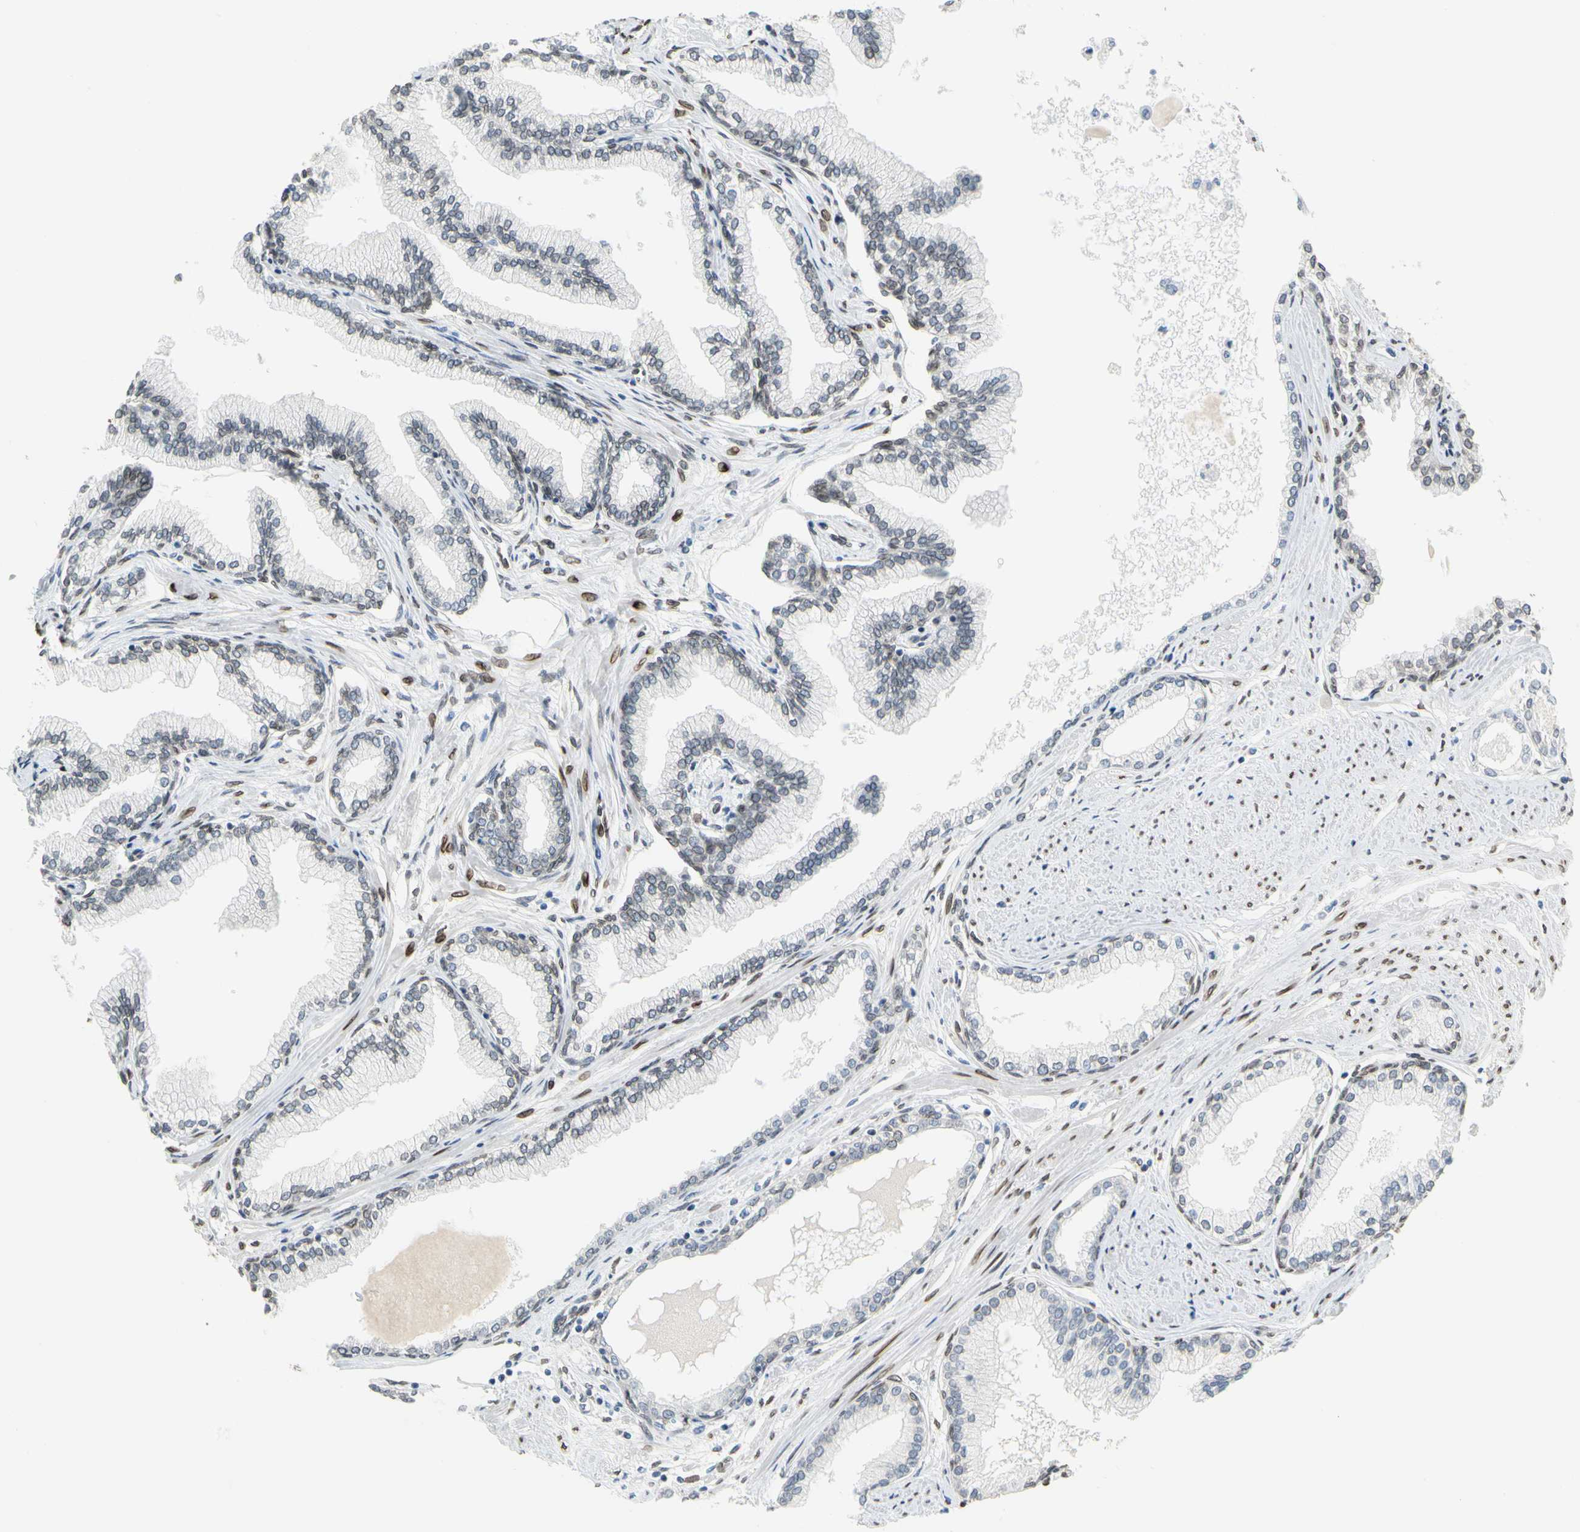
{"staining": {"intensity": "moderate", "quantity": ">75%", "location": "cytoplasmic/membranous,nuclear"}, "tissue": "prostate", "cell_type": "Glandular cells", "image_type": "normal", "snomed": [{"axis": "morphology", "description": "Normal tissue, NOS"}, {"axis": "topography", "description": "Prostate"}], "caption": "Approximately >75% of glandular cells in unremarkable human prostate demonstrate moderate cytoplasmic/membranous,nuclear protein positivity as visualized by brown immunohistochemical staining.", "gene": "SUN1", "patient": {"sex": "male", "age": 64}}